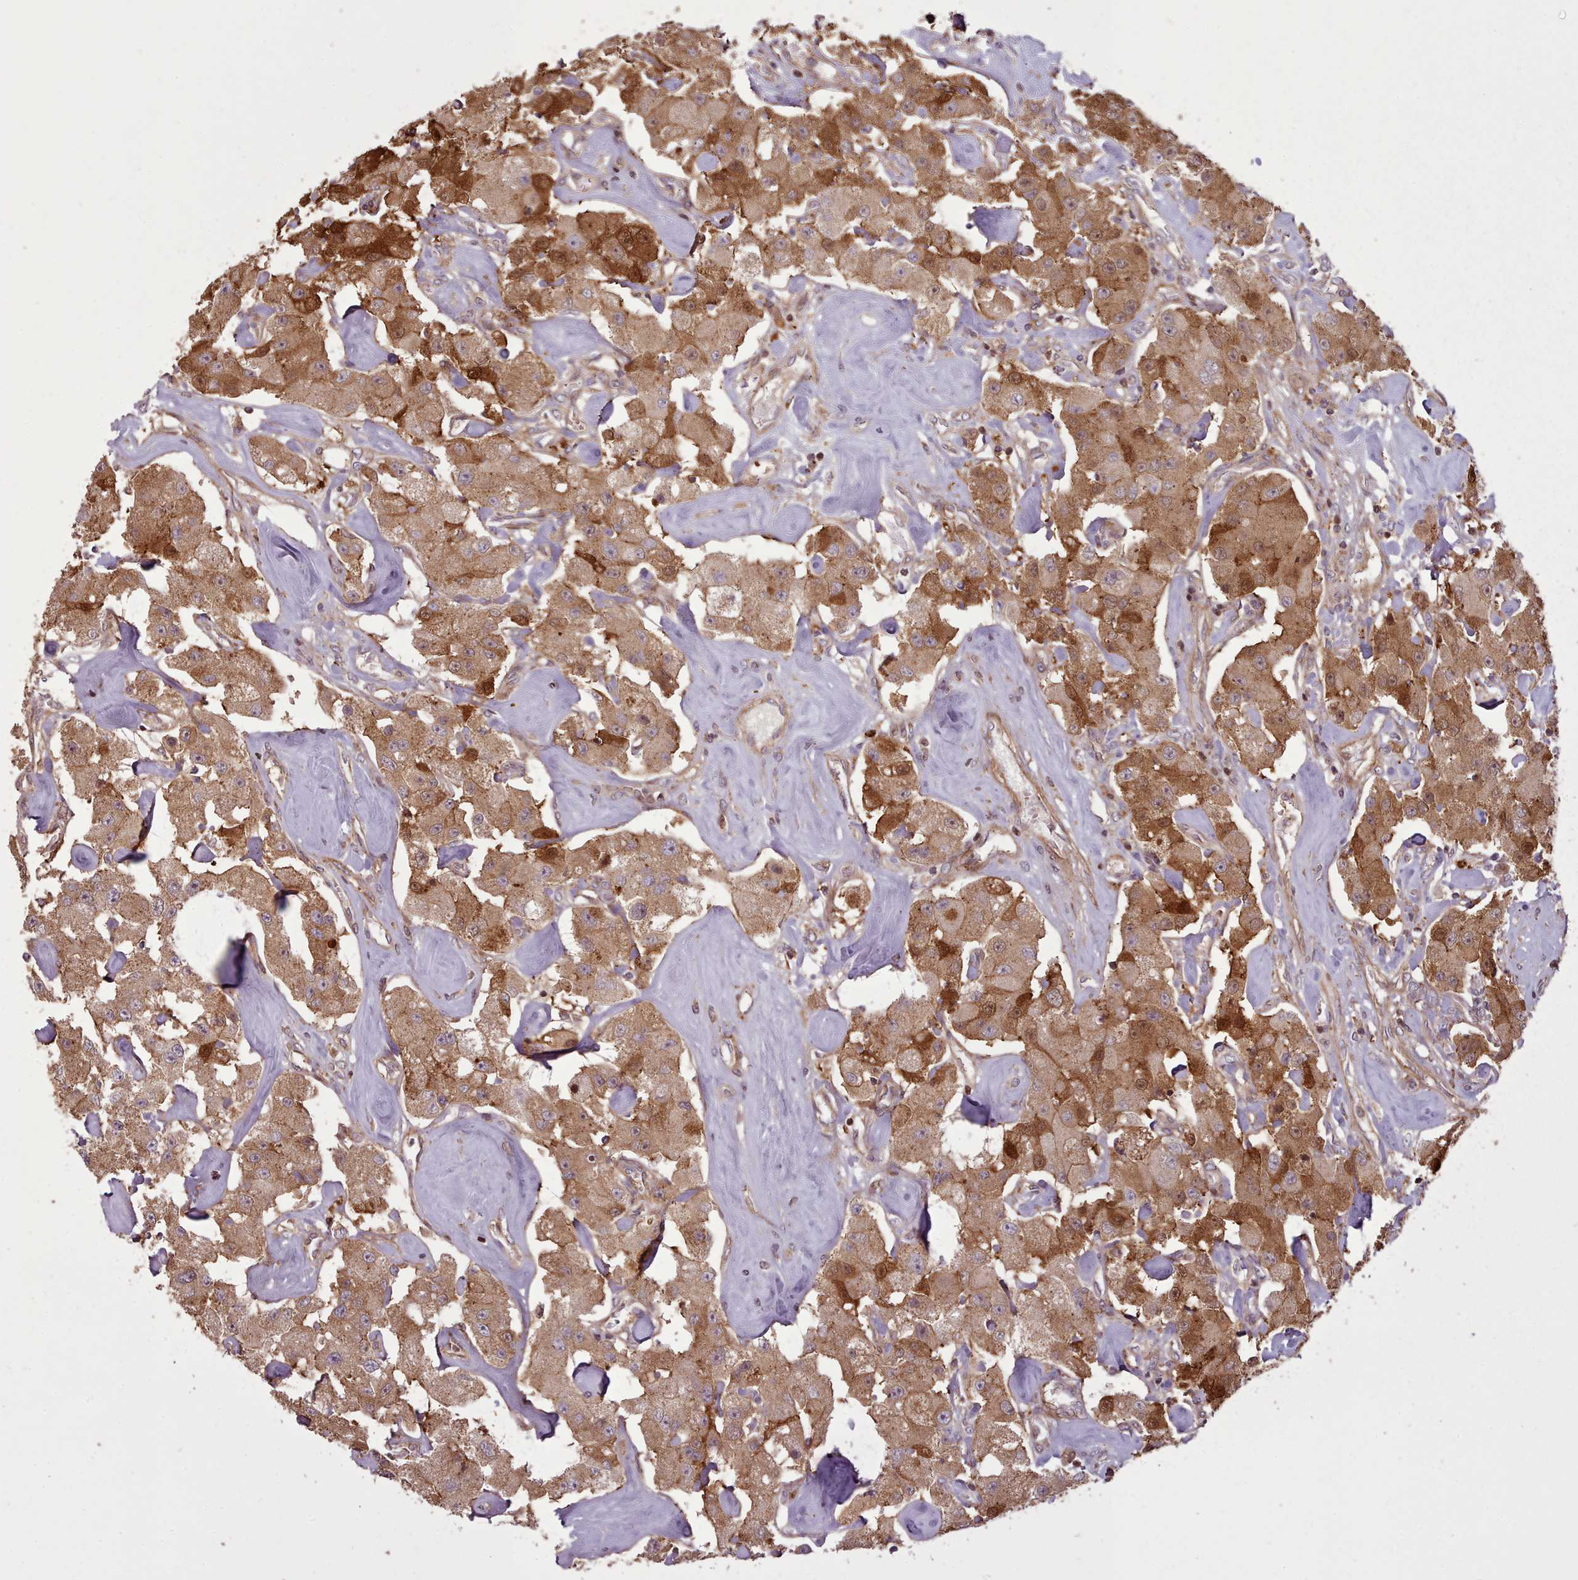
{"staining": {"intensity": "strong", "quantity": ">75%", "location": "cytoplasmic/membranous,nuclear"}, "tissue": "carcinoid", "cell_type": "Tumor cells", "image_type": "cancer", "snomed": [{"axis": "morphology", "description": "Carcinoid, malignant, NOS"}, {"axis": "topography", "description": "Pancreas"}], "caption": "DAB immunohistochemical staining of carcinoid (malignant) displays strong cytoplasmic/membranous and nuclear protein expression in about >75% of tumor cells.", "gene": "NLRP7", "patient": {"sex": "male", "age": 41}}